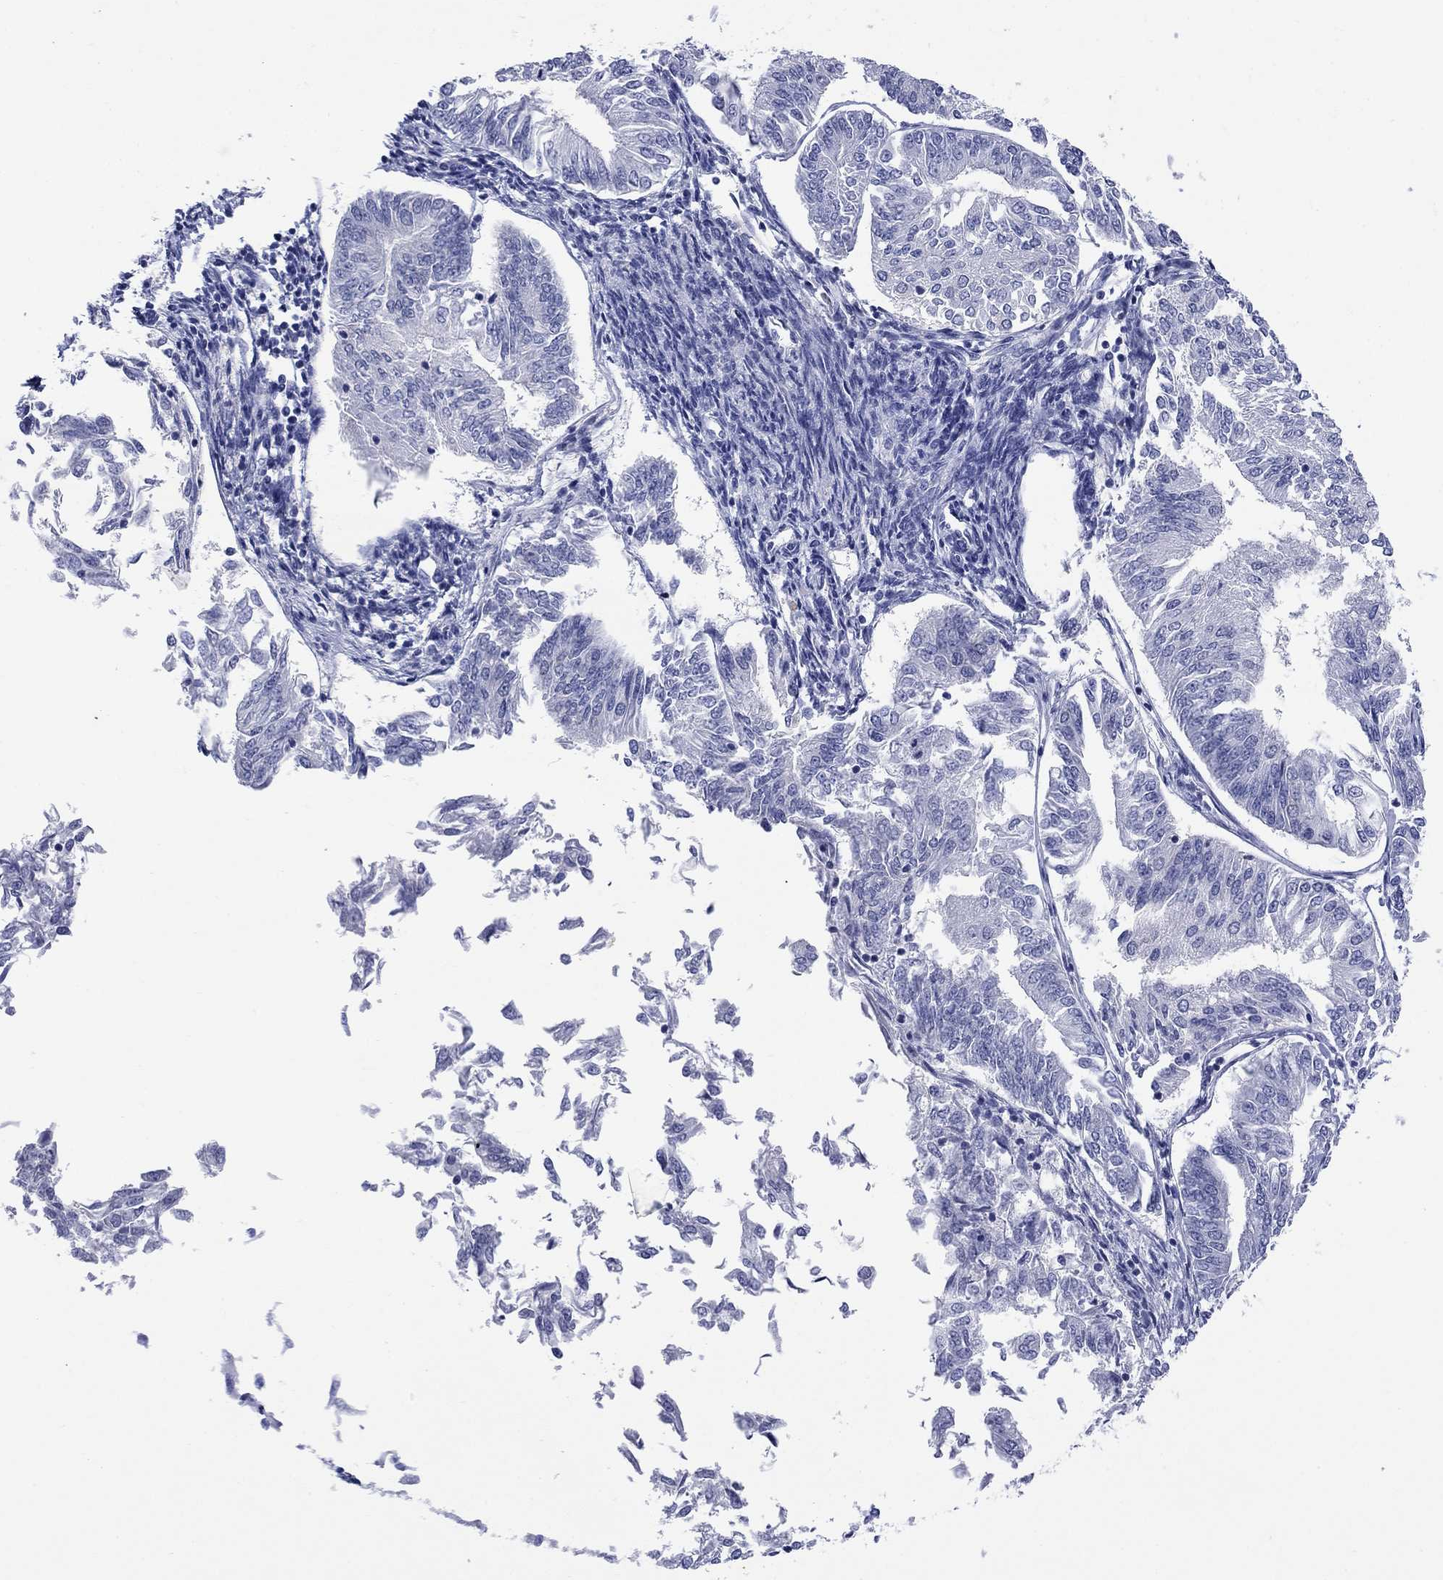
{"staining": {"intensity": "negative", "quantity": "none", "location": "none"}, "tissue": "endometrial cancer", "cell_type": "Tumor cells", "image_type": "cancer", "snomed": [{"axis": "morphology", "description": "Adenocarcinoma, NOS"}, {"axis": "topography", "description": "Endometrium"}], "caption": "An image of endometrial cancer stained for a protein displays no brown staining in tumor cells. (Stains: DAB IHC with hematoxylin counter stain, Microscopy: brightfield microscopy at high magnification).", "gene": "PTPRZ1", "patient": {"sex": "female", "age": 58}}